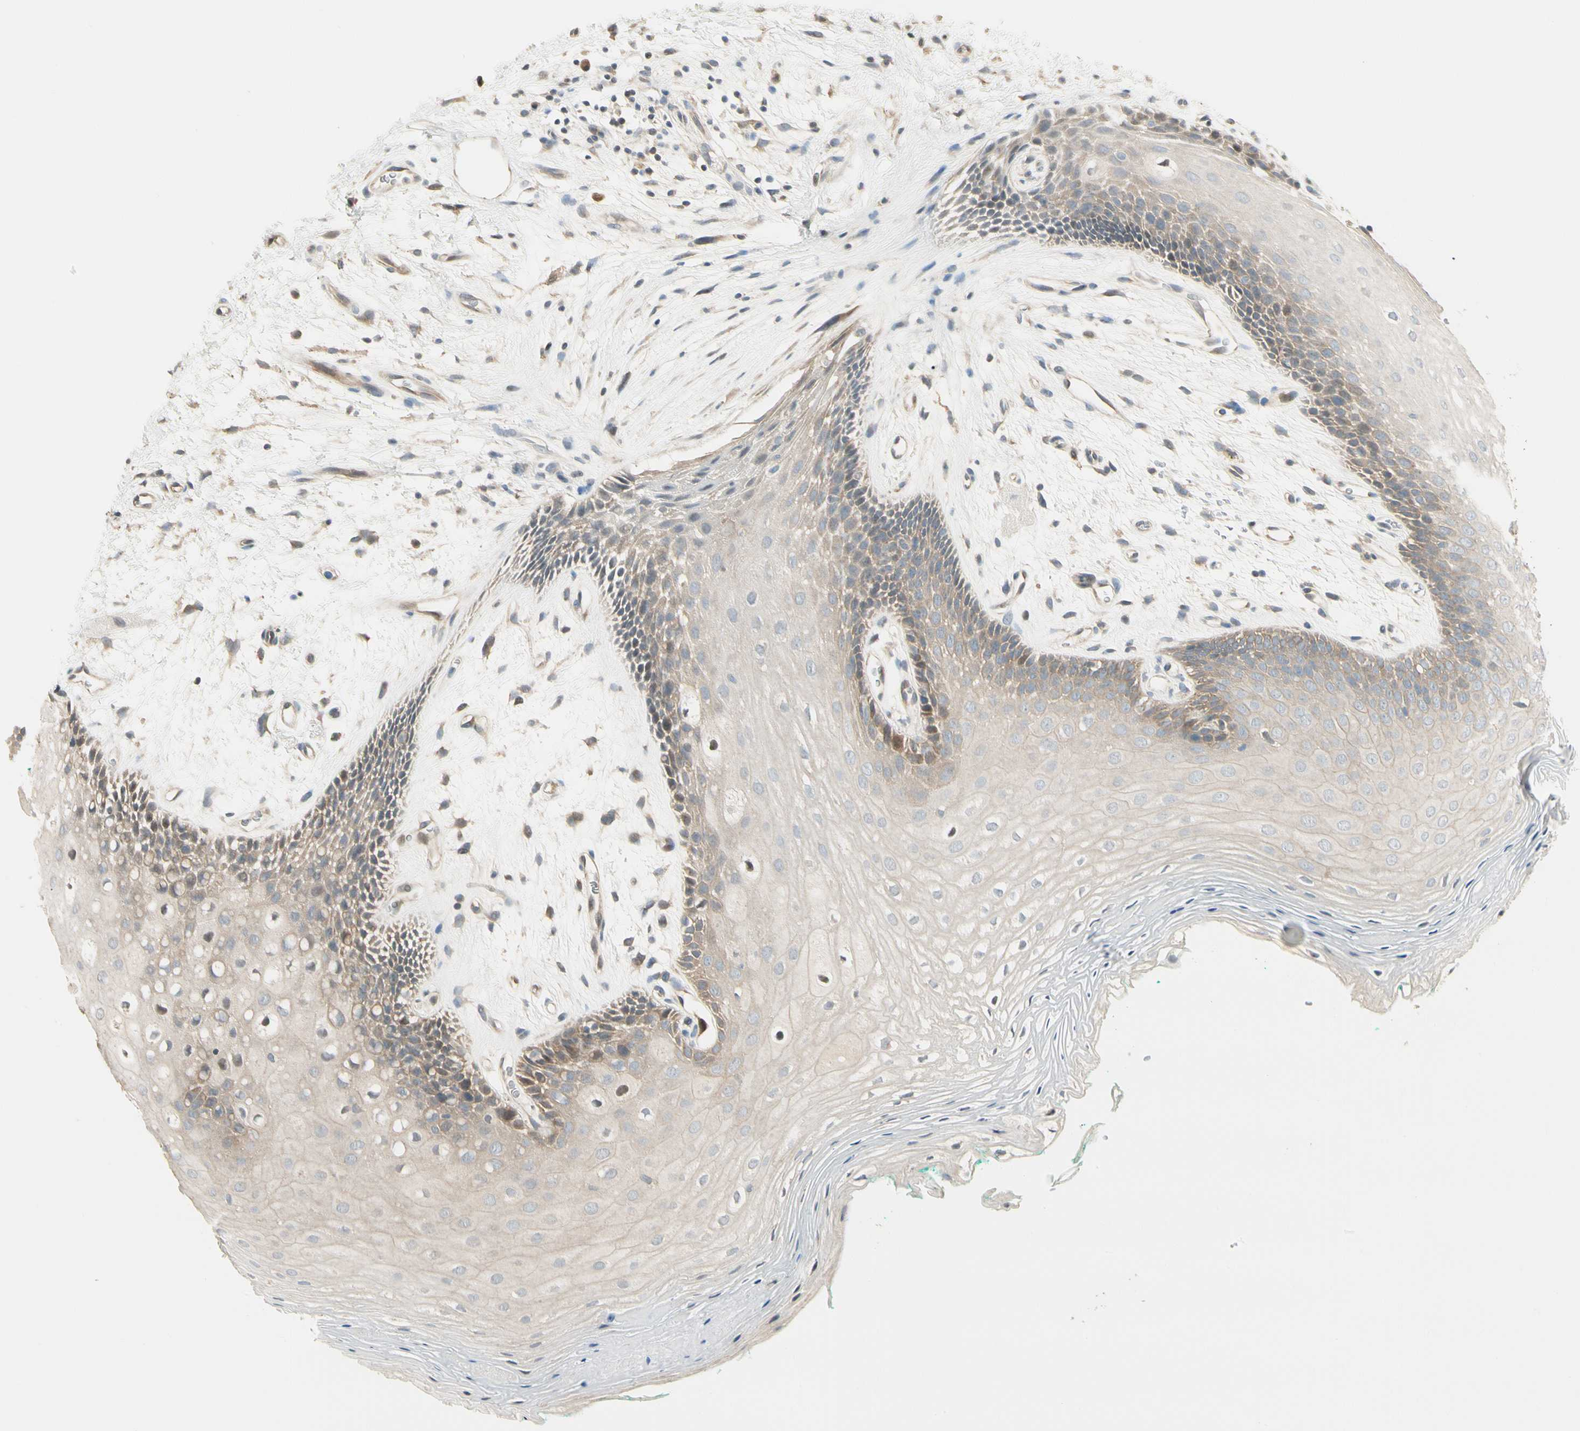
{"staining": {"intensity": "weak", "quantity": "25%-75%", "location": "cytoplasmic/membranous"}, "tissue": "oral mucosa", "cell_type": "Squamous epithelial cells", "image_type": "normal", "snomed": [{"axis": "morphology", "description": "Normal tissue, NOS"}, {"axis": "topography", "description": "Skeletal muscle"}, {"axis": "topography", "description": "Oral tissue"}, {"axis": "topography", "description": "Peripheral nerve tissue"}], "caption": "High-power microscopy captured an immunohistochemistry (IHC) micrograph of normal oral mucosa, revealing weak cytoplasmic/membranous staining in approximately 25%-75% of squamous epithelial cells. Using DAB (3,3'-diaminobenzidine) (brown) and hematoxylin (blue) stains, captured at high magnification using brightfield microscopy.", "gene": "P3H2", "patient": {"sex": "female", "age": 84}}